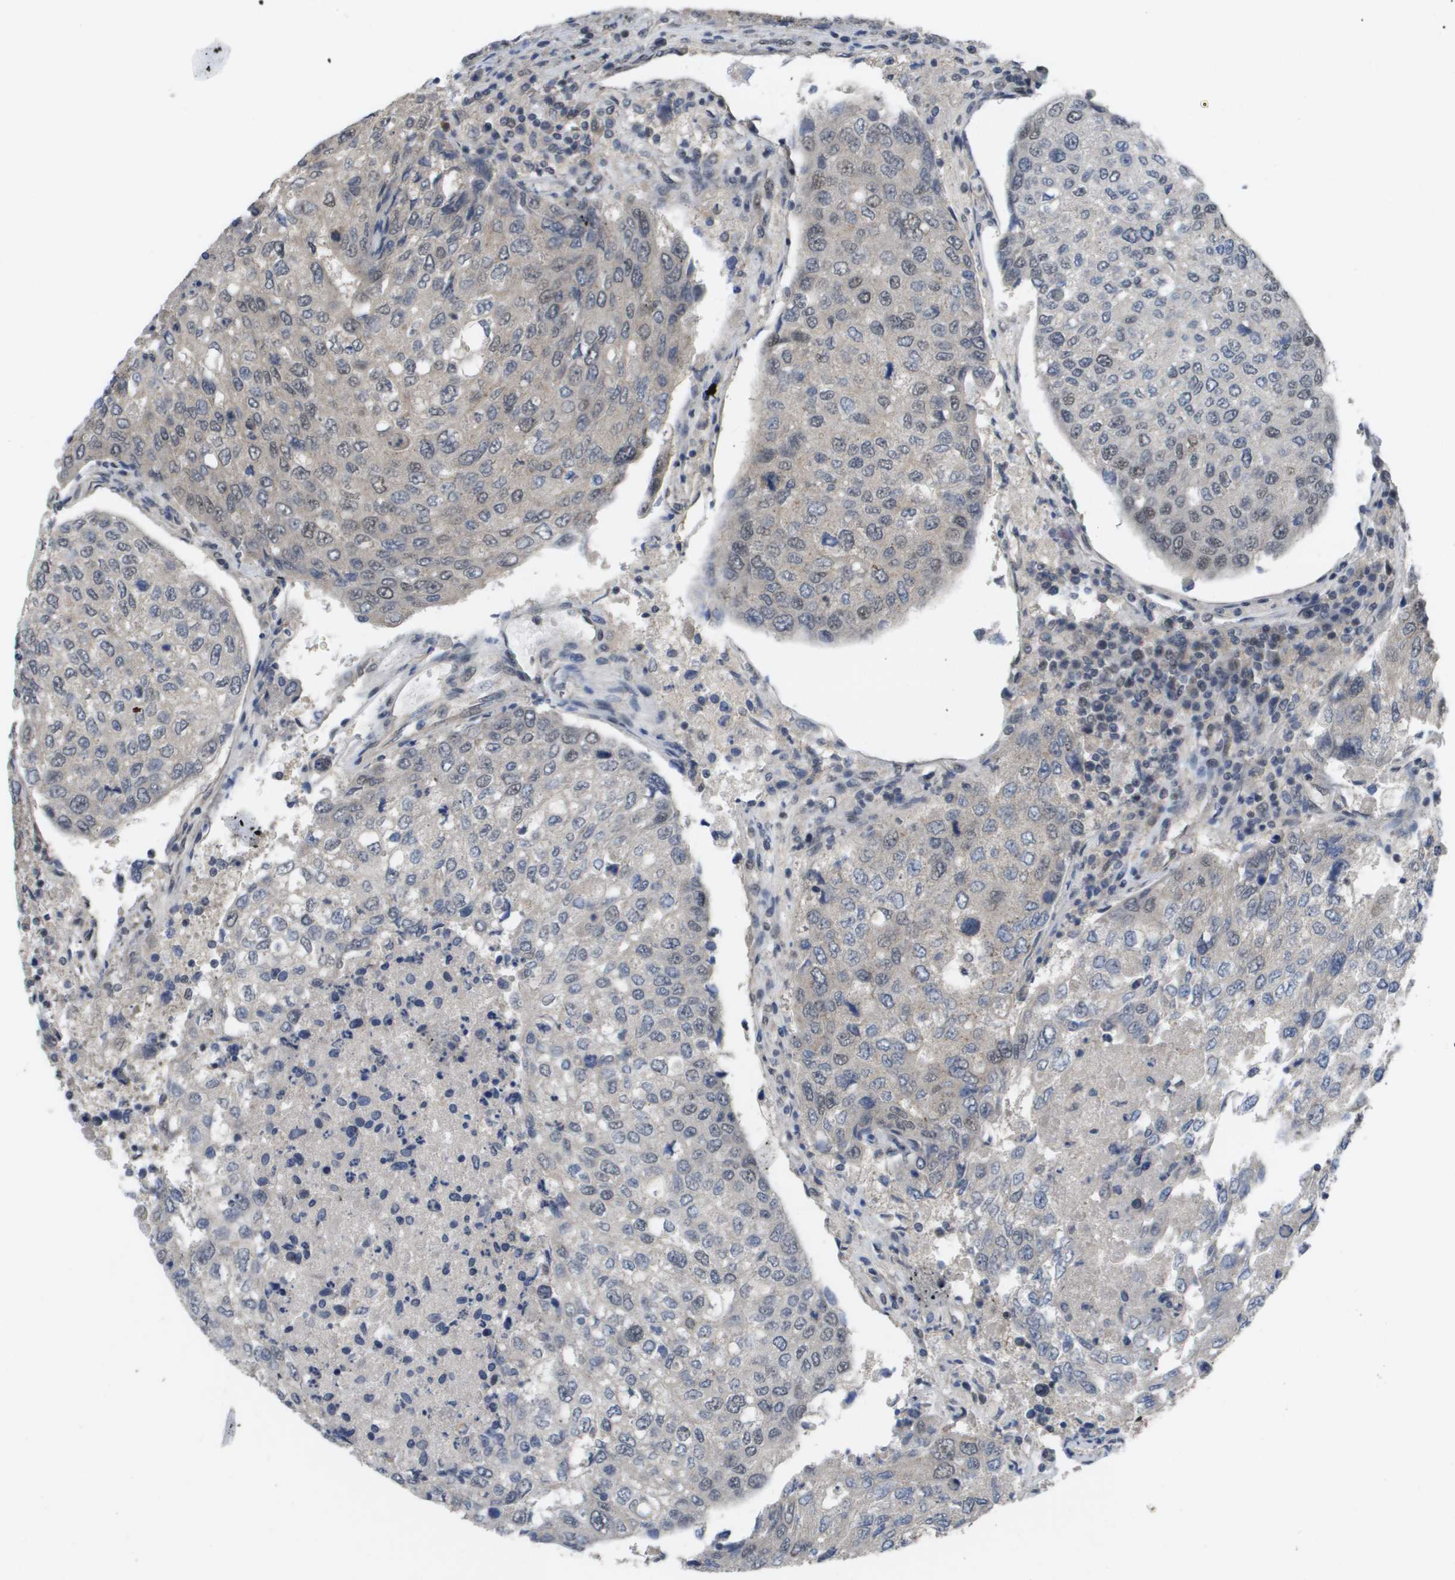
{"staining": {"intensity": "weak", "quantity": ">75%", "location": "nuclear"}, "tissue": "urothelial cancer", "cell_type": "Tumor cells", "image_type": "cancer", "snomed": [{"axis": "morphology", "description": "Urothelial carcinoma, High grade"}, {"axis": "topography", "description": "Lymph node"}, {"axis": "topography", "description": "Urinary bladder"}], "caption": "Urothelial carcinoma (high-grade) tissue reveals weak nuclear positivity in approximately >75% of tumor cells (IHC, brightfield microscopy, high magnification).", "gene": "AMBRA1", "patient": {"sex": "male", "age": 51}}